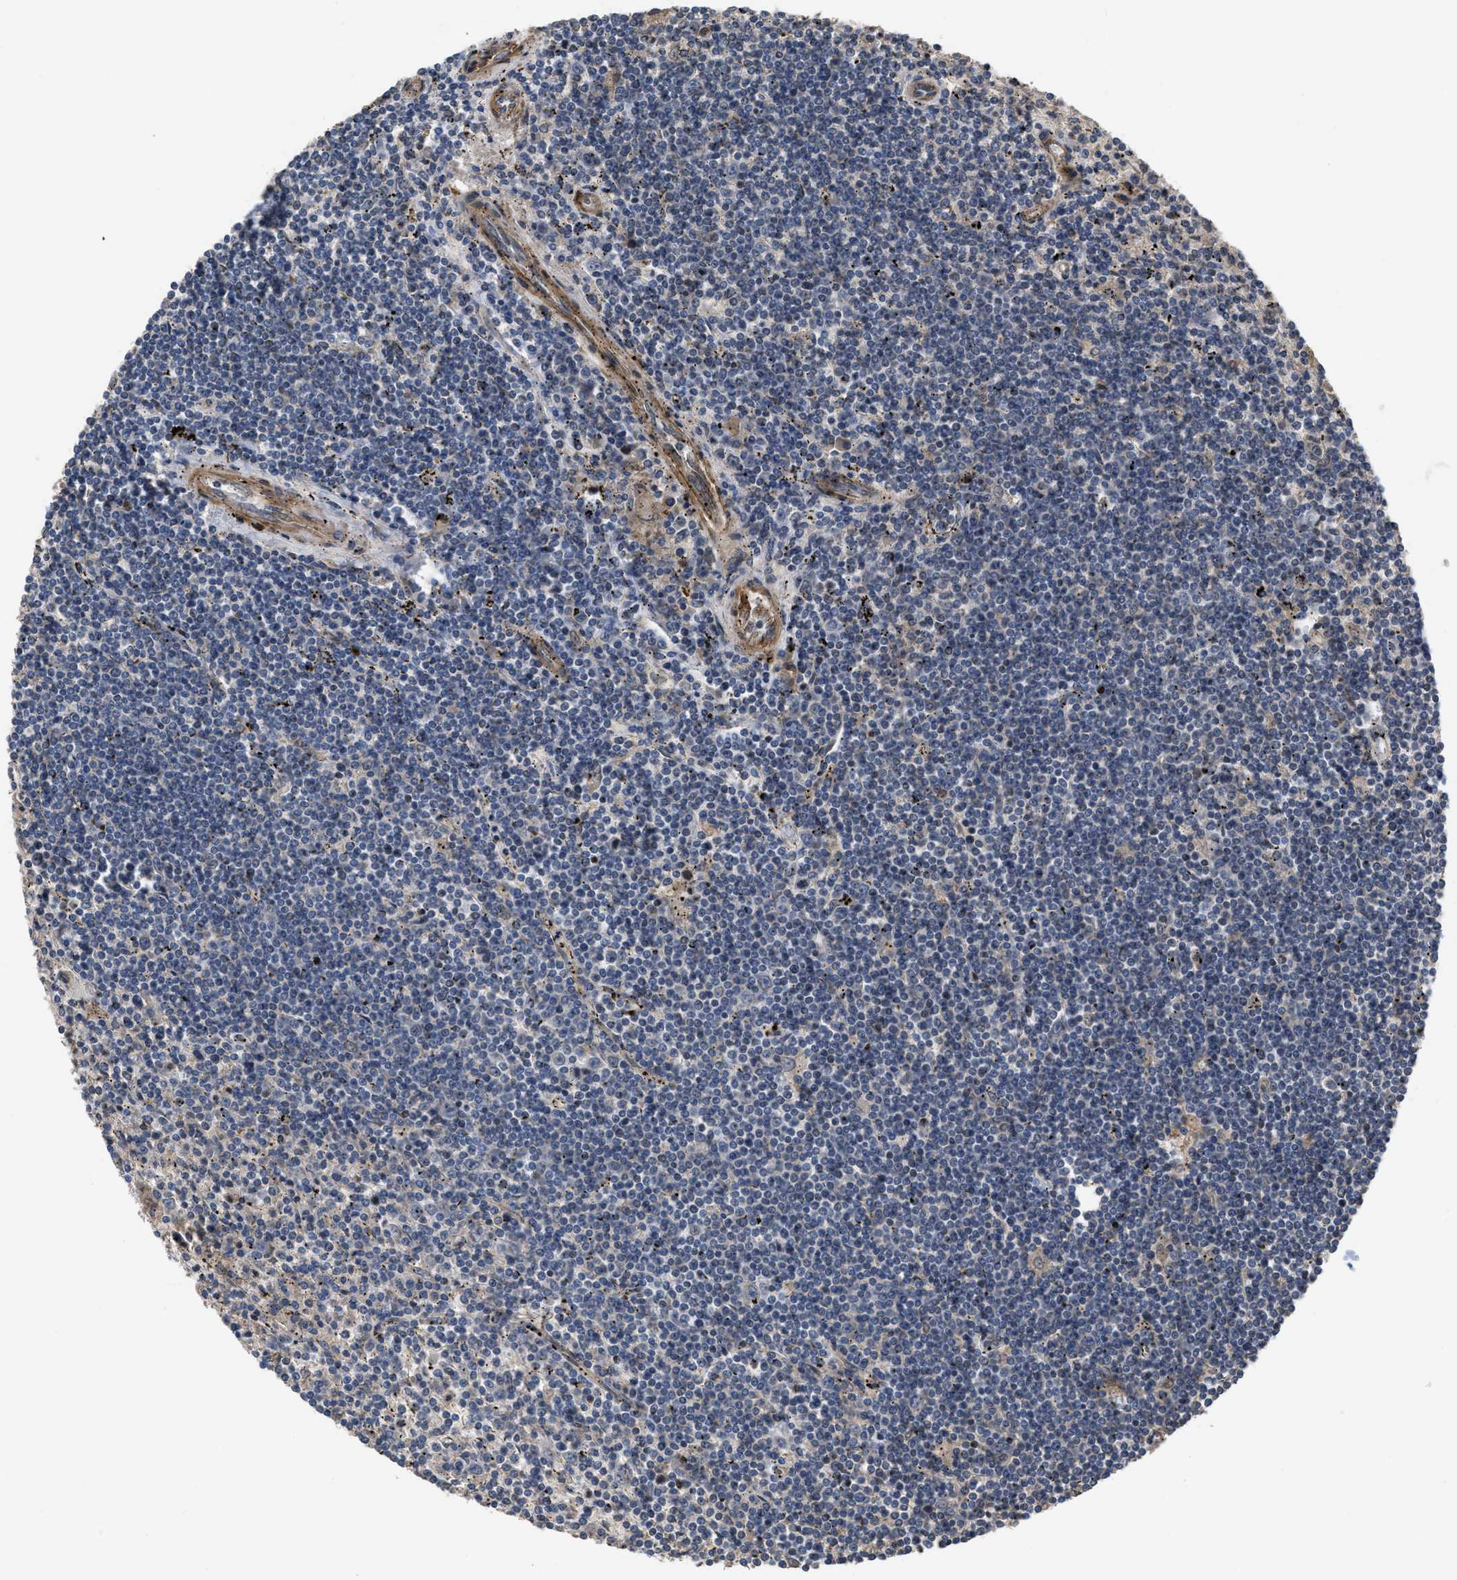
{"staining": {"intensity": "negative", "quantity": "none", "location": "none"}, "tissue": "lymphoma", "cell_type": "Tumor cells", "image_type": "cancer", "snomed": [{"axis": "morphology", "description": "Malignant lymphoma, non-Hodgkin's type, Low grade"}, {"axis": "topography", "description": "Spleen"}], "caption": "This is an immunohistochemistry (IHC) image of lymphoma. There is no positivity in tumor cells.", "gene": "UTRN", "patient": {"sex": "male", "age": 76}}